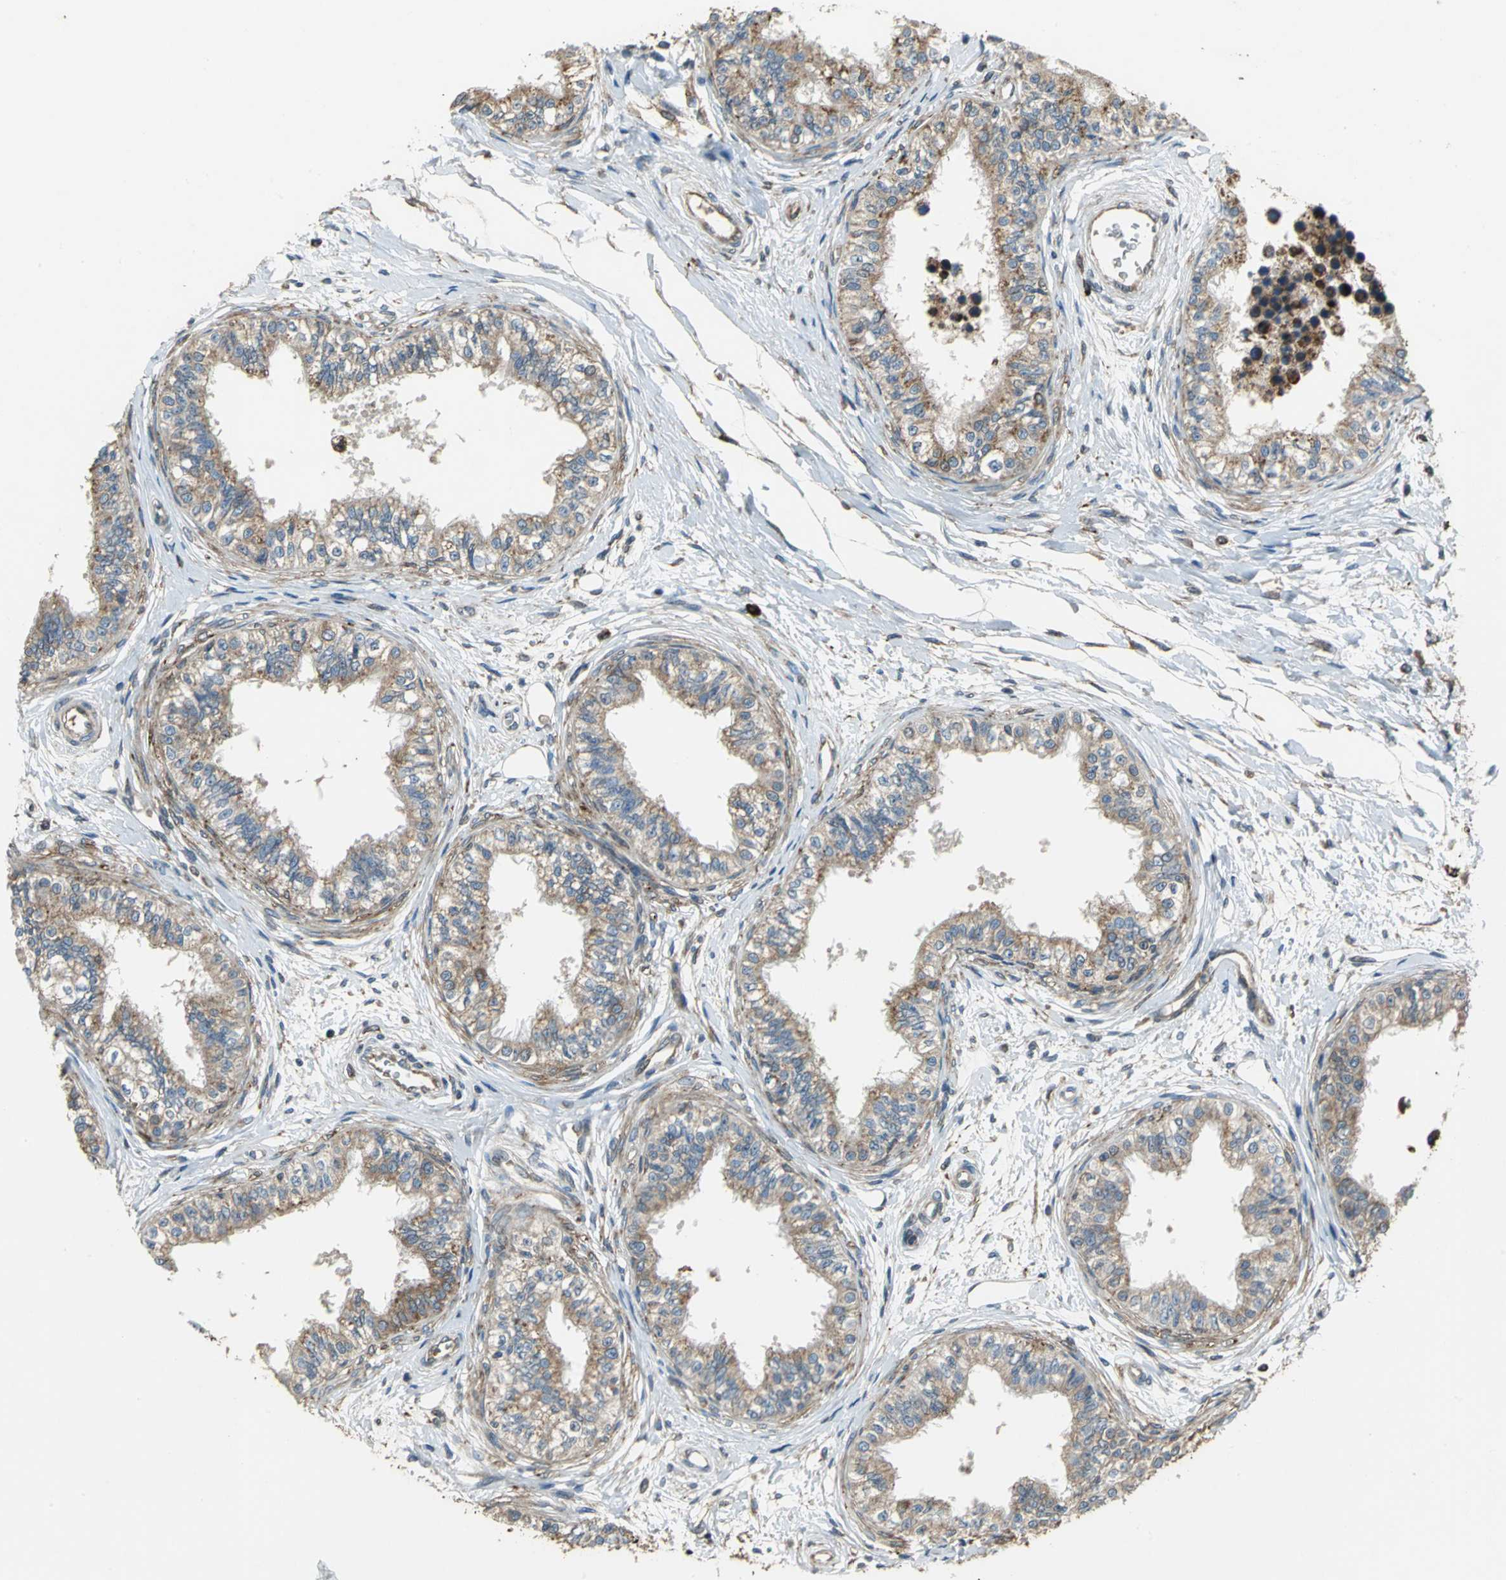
{"staining": {"intensity": "moderate", "quantity": ">75%", "location": "cytoplasmic/membranous"}, "tissue": "epididymis", "cell_type": "Glandular cells", "image_type": "normal", "snomed": [{"axis": "morphology", "description": "Normal tissue, NOS"}, {"axis": "morphology", "description": "Adenocarcinoma, metastatic, NOS"}, {"axis": "topography", "description": "Testis"}, {"axis": "topography", "description": "Epididymis"}], "caption": "Protein staining demonstrates moderate cytoplasmic/membranous positivity in approximately >75% of glandular cells in benign epididymis. Nuclei are stained in blue.", "gene": "SYVN1", "patient": {"sex": "male", "age": 26}}